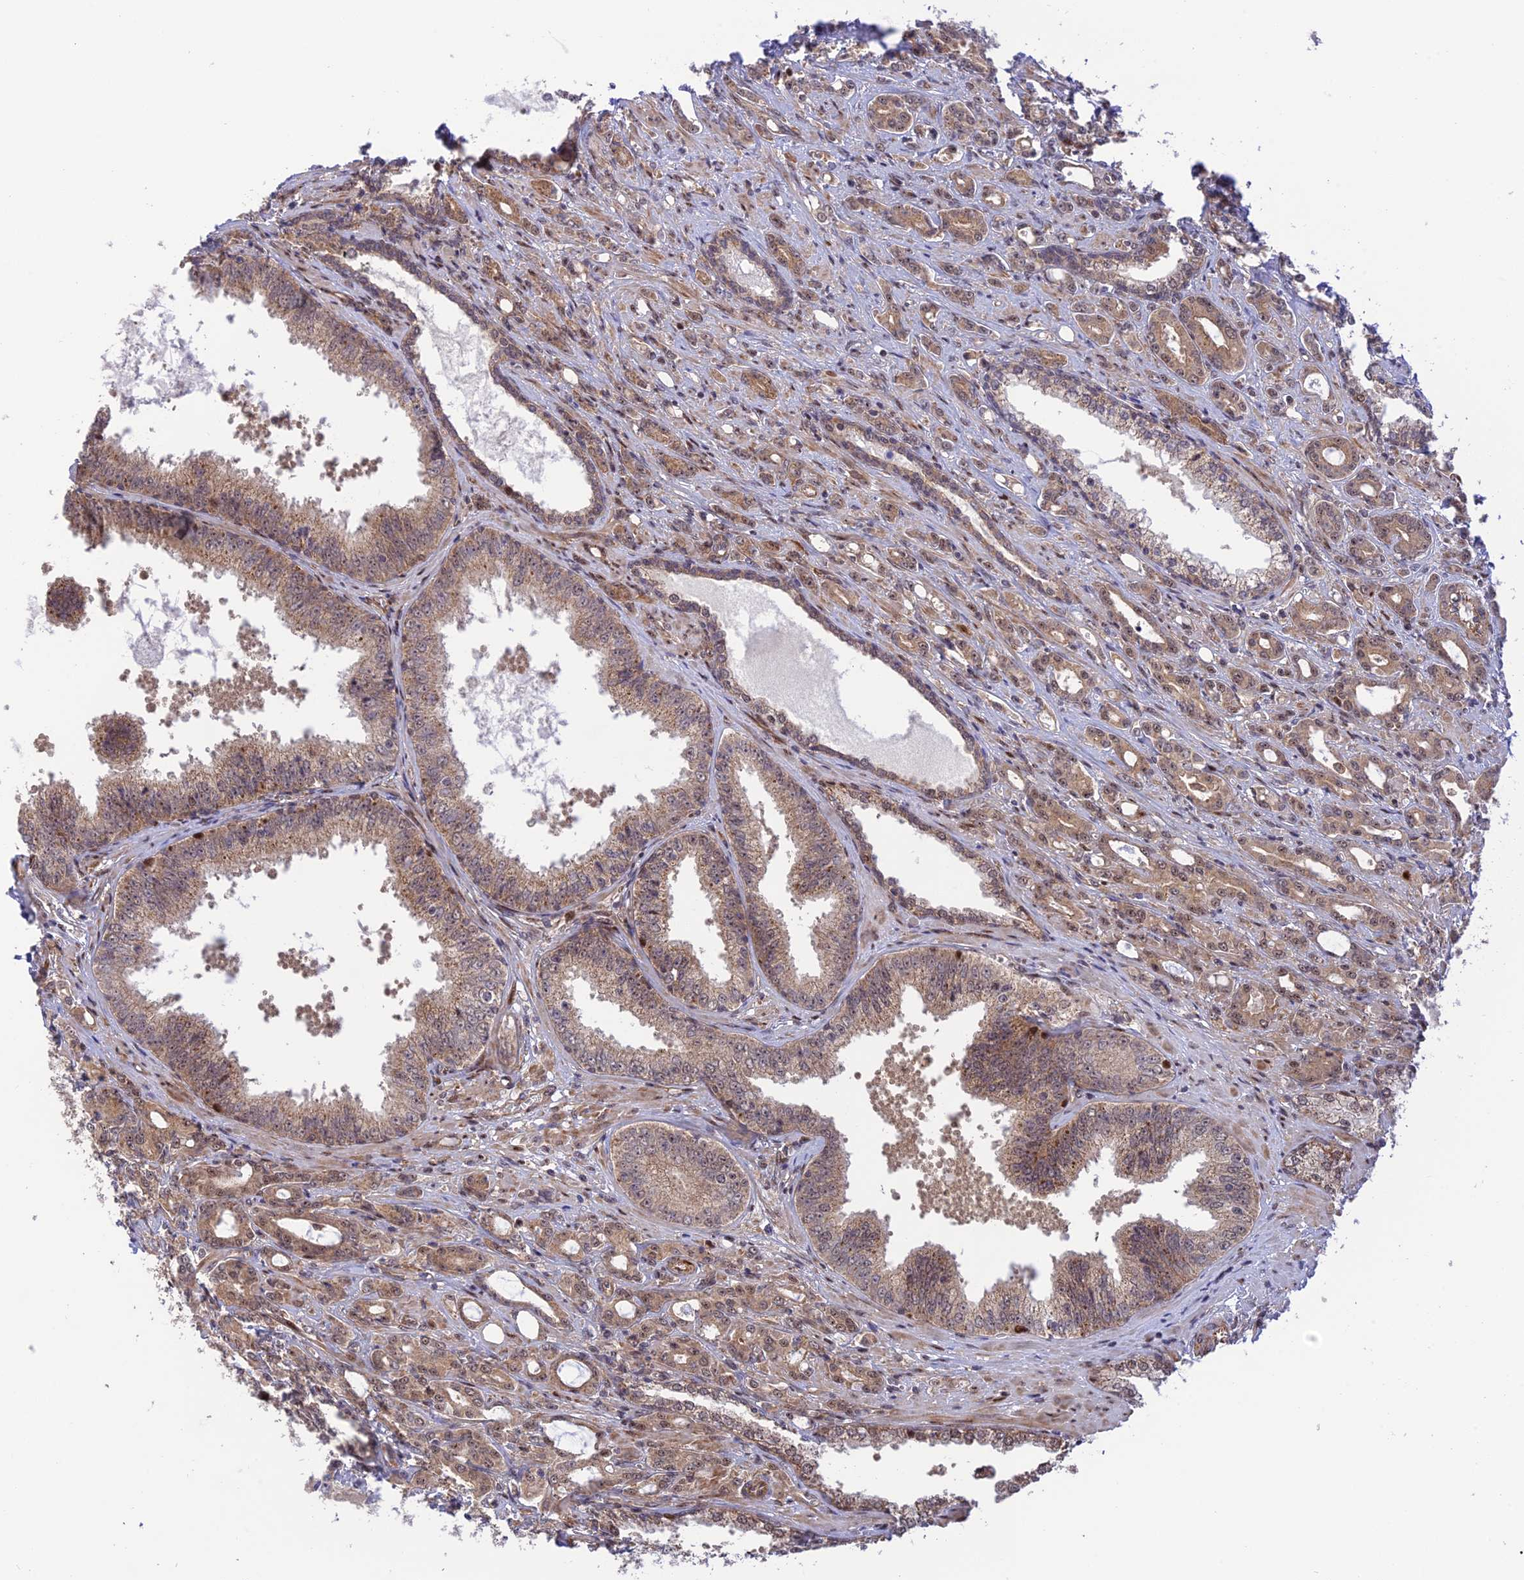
{"staining": {"intensity": "weak", "quantity": ">75%", "location": "cytoplasmic/membranous,nuclear"}, "tissue": "prostate cancer", "cell_type": "Tumor cells", "image_type": "cancer", "snomed": [{"axis": "morphology", "description": "Adenocarcinoma, High grade"}, {"axis": "topography", "description": "Prostate"}], "caption": "A micrograph showing weak cytoplasmic/membranous and nuclear positivity in about >75% of tumor cells in prostate cancer (adenocarcinoma (high-grade)), as visualized by brown immunohistochemical staining.", "gene": "ZNF584", "patient": {"sex": "male", "age": 72}}